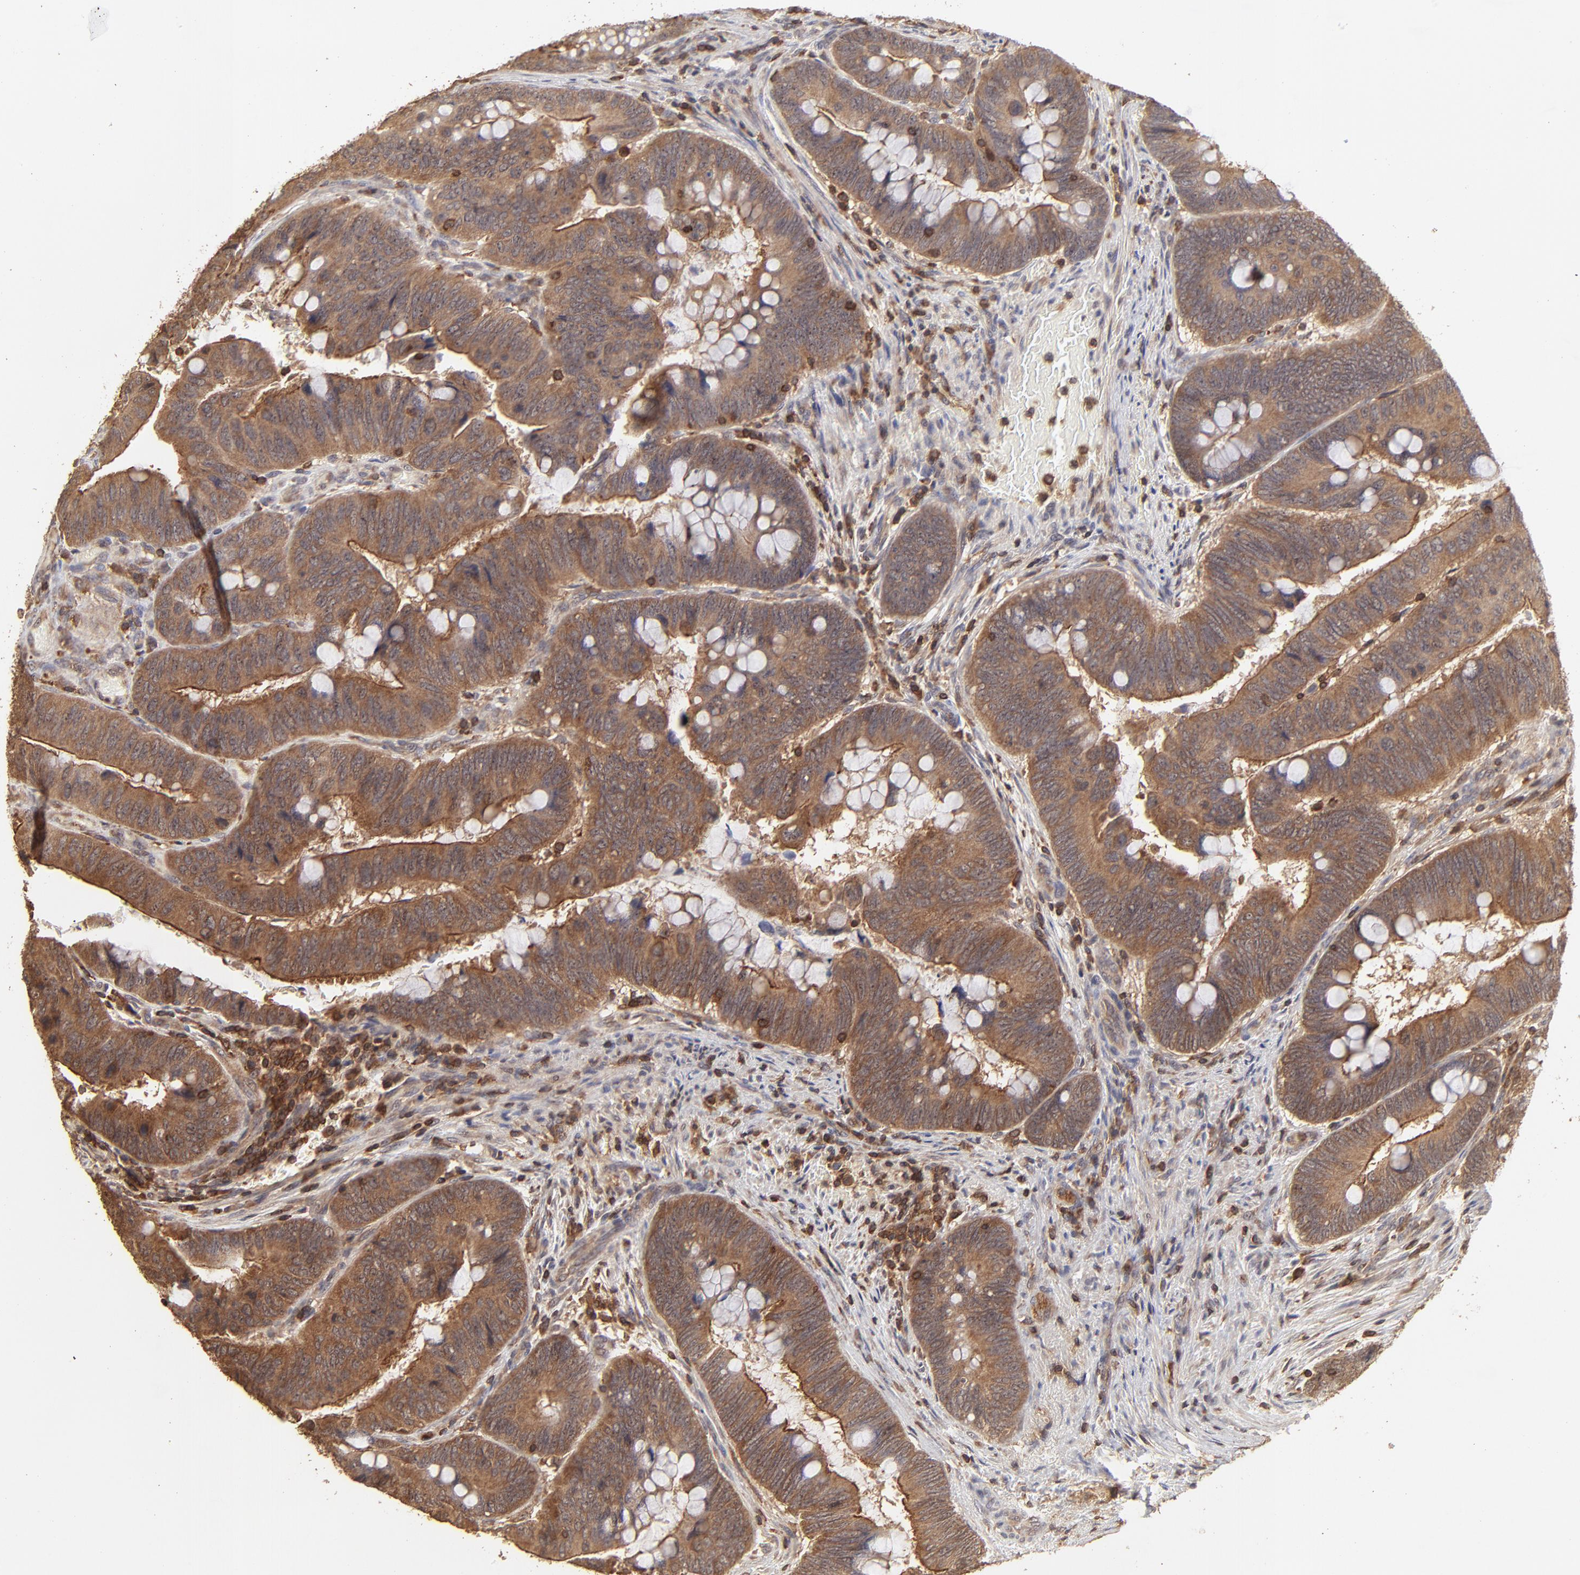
{"staining": {"intensity": "moderate", "quantity": ">75%", "location": "cytoplasmic/membranous"}, "tissue": "colorectal cancer", "cell_type": "Tumor cells", "image_type": "cancer", "snomed": [{"axis": "morphology", "description": "Normal tissue, NOS"}, {"axis": "morphology", "description": "Adenocarcinoma, NOS"}, {"axis": "topography", "description": "Rectum"}], "caption": "Moderate cytoplasmic/membranous staining is present in about >75% of tumor cells in colorectal cancer (adenocarcinoma). The staining was performed using DAB (3,3'-diaminobenzidine) to visualize the protein expression in brown, while the nuclei were stained in blue with hematoxylin (Magnification: 20x).", "gene": "STON2", "patient": {"sex": "male", "age": 92}}